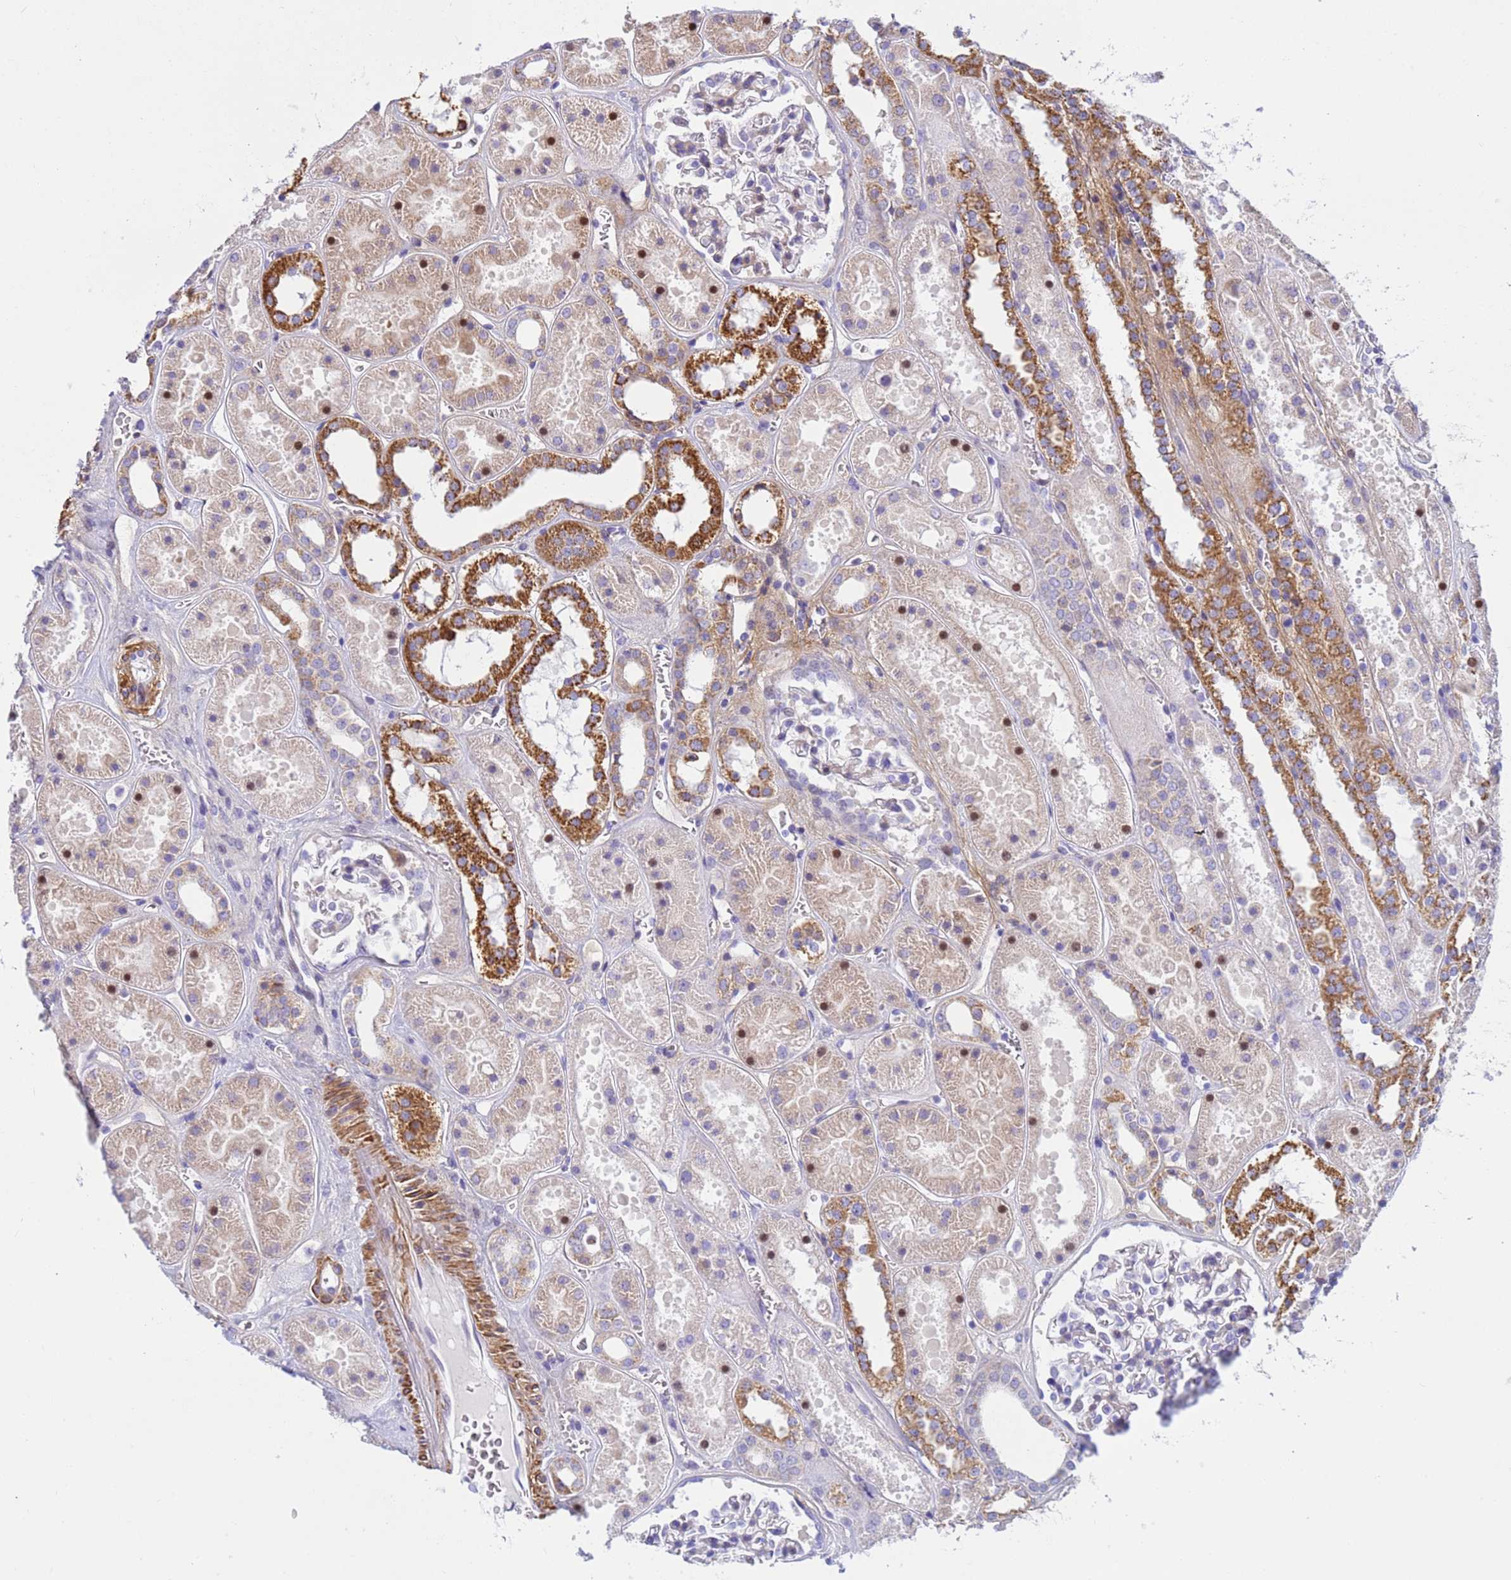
{"staining": {"intensity": "moderate", "quantity": "<25%", "location": "cytoplasmic/membranous"}, "tissue": "kidney", "cell_type": "Cells in glomeruli", "image_type": "normal", "snomed": [{"axis": "morphology", "description": "Normal tissue, NOS"}, {"axis": "topography", "description": "Kidney"}], "caption": "The histopathology image demonstrates staining of unremarkable kidney, revealing moderate cytoplasmic/membranous protein staining (brown color) within cells in glomeruli.", "gene": "P2RX7", "patient": {"sex": "female", "age": 41}}